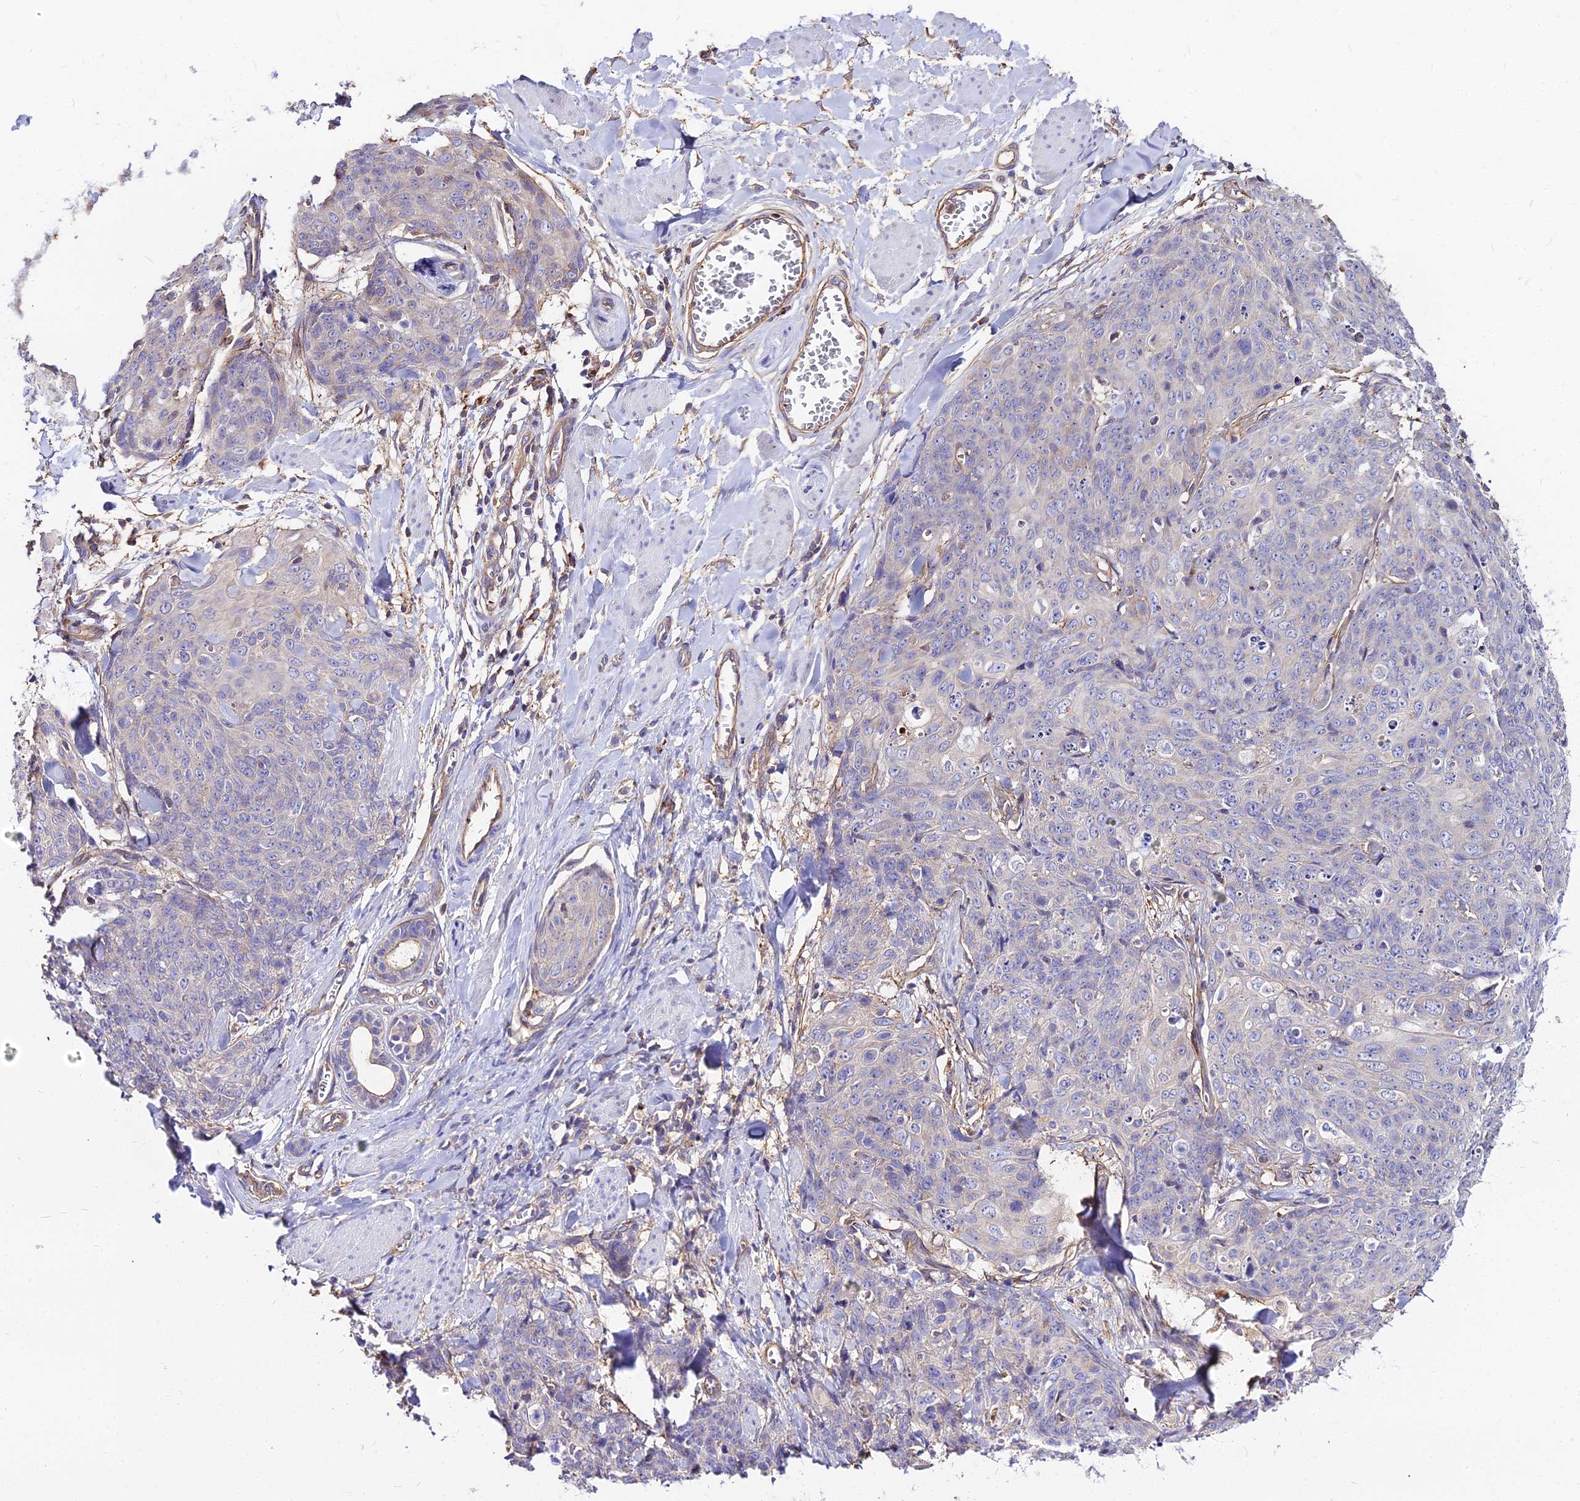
{"staining": {"intensity": "negative", "quantity": "none", "location": "none"}, "tissue": "skin cancer", "cell_type": "Tumor cells", "image_type": "cancer", "snomed": [{"axis": "morphology", "description": "Squamous cell carcinoma, NOS"}, {"axis": "topography", "description": "Skin"}, {"axis": "topography", "description": "Vulva"}], "caption": "Immunohistochemical staining of human skin squamous cell carcinoma demonstrates no significant expression in tumor cells. (DAB IHC visualized using brightfield microscopy, high magnification).", "gene": "GLYAT", "patient": {"sex": "female", "age": 85}}